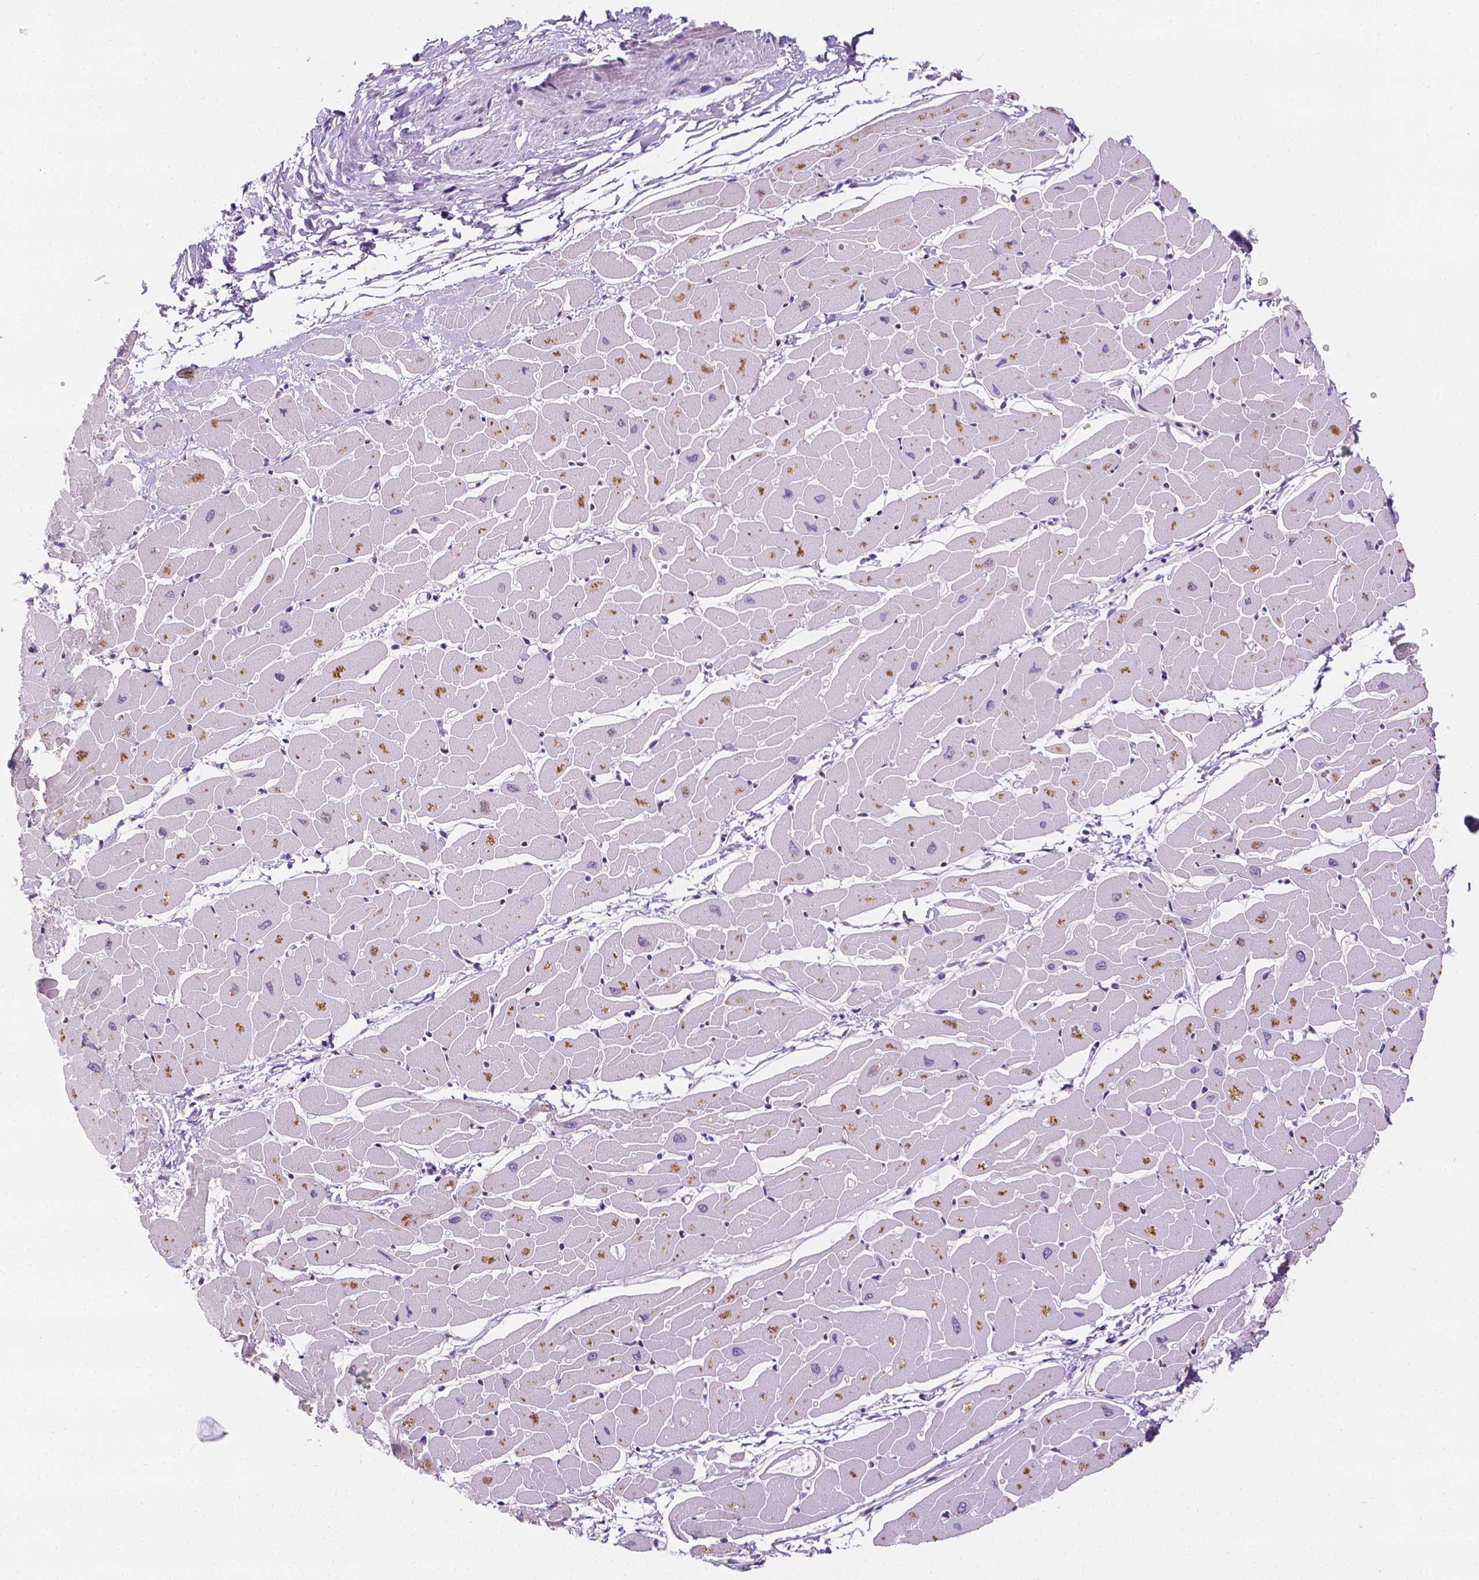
{"staining": {"intensity": "moderate", "quantity": "25%-75%", "location": "cytoplasmic/membranous,nuclear"}, "tissue": "heart muscle", "cell_type": "Cardiomyocytes", "image_type": "normal", "snomed": [{"axis": "morphology", "description": "Normal tissue, NOS"}, {"axis": "topography", "description": "Heart"}], "caption": "Immunohistochemical staining of normal human heart muscle demonstrates 25%-75% levels of moderate cytoplasmic/membranous,nuclear protein expression in about 25%-75% of cardiomyocytes. (brown staining indicates protein expression, while blue staining denotes nuclei).", "gene": "ERF", "patient": {"sex": "male", "age": 57}}